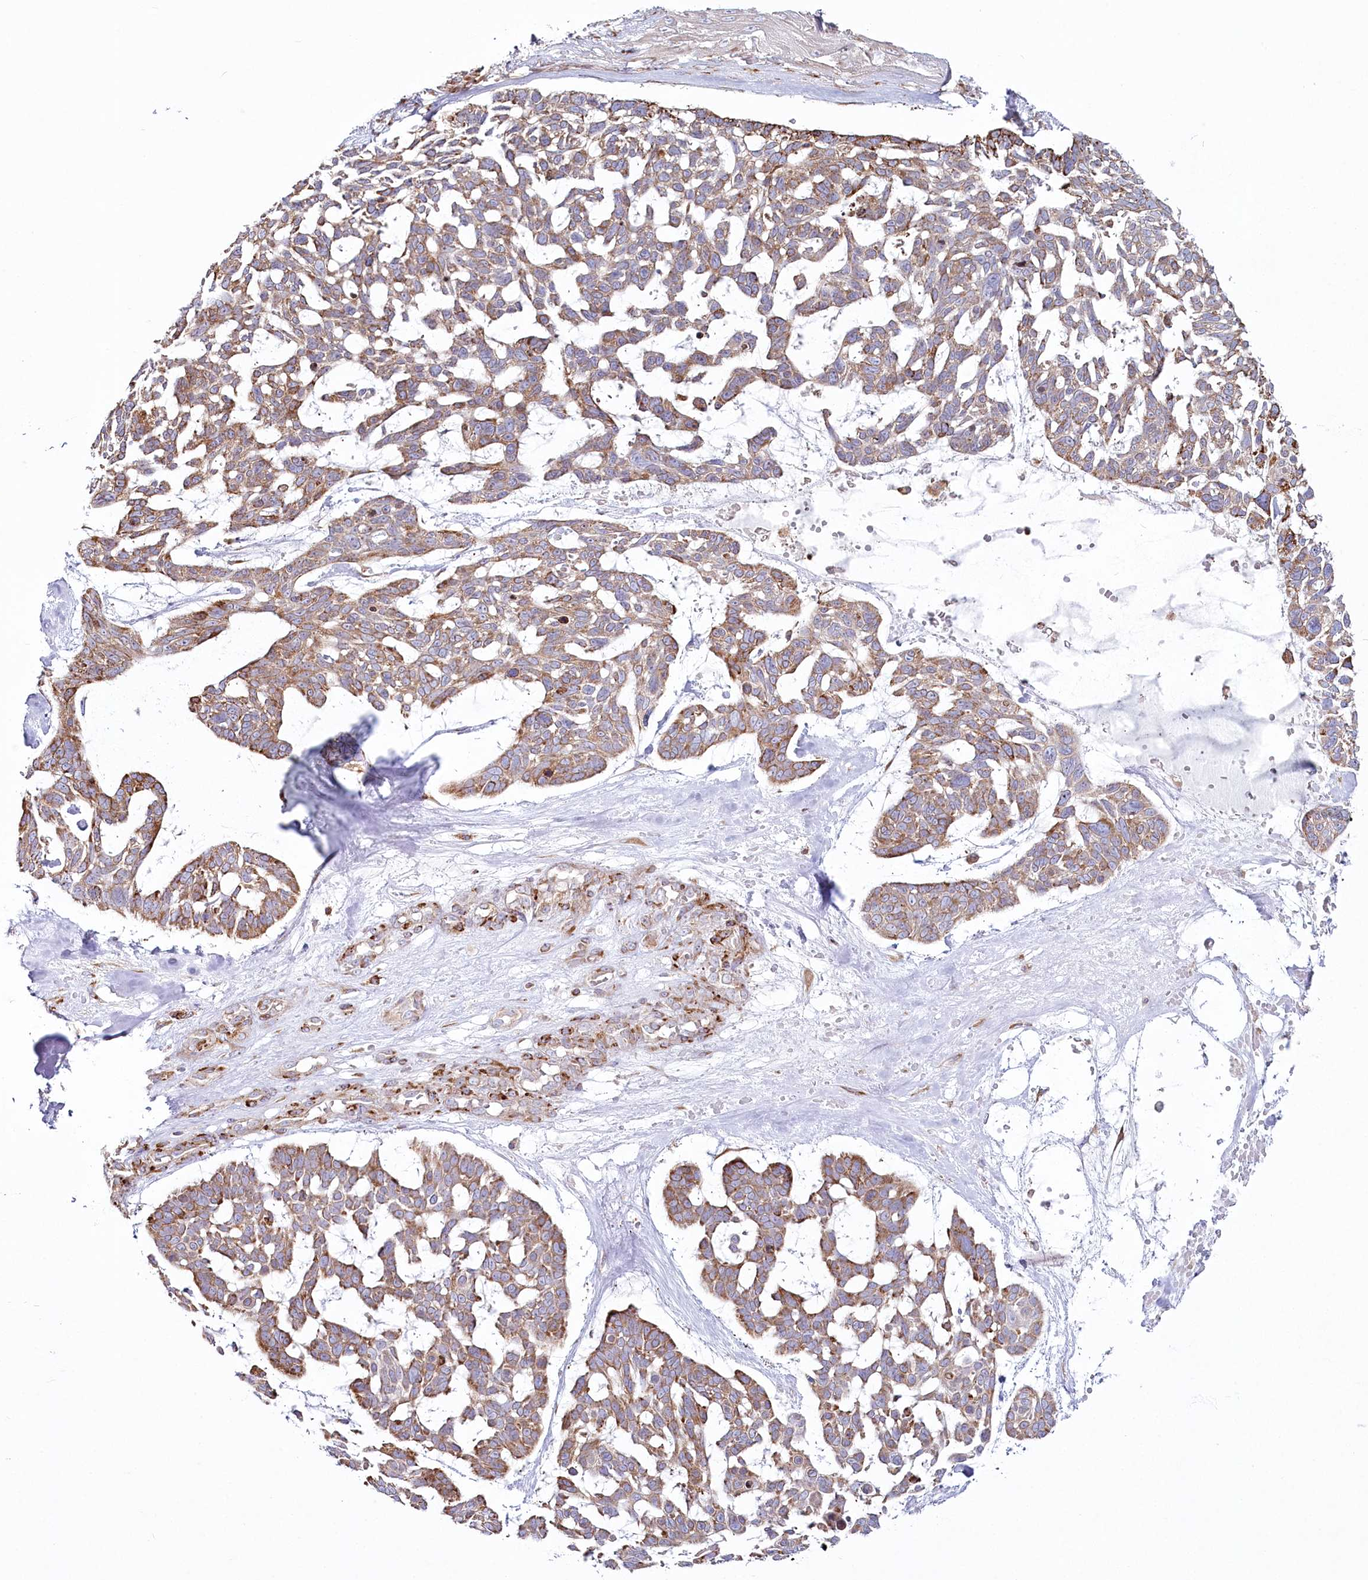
{"staining": {"intensity": "moderate", "quantity": ">75%", "location": "cytoplasmic/membranous"}, "tissue": "skin cancer", "cell_type": "Tumor cells", "image_type": "cancer", "snomed": [{"axis": "morphology", "description": "Basal cell carcinoma"}, {"axis": "topography", "description": "Skin"}], "caption": "Moderate cytoplasmic/membranous expression for a protein is identified in about >75% of tumor cells of skin cancer (basal cell carcinoma) using immunohistochemistry.", "gene": "POGLUT1", "patient": {"sex": "male", "age": 88}}